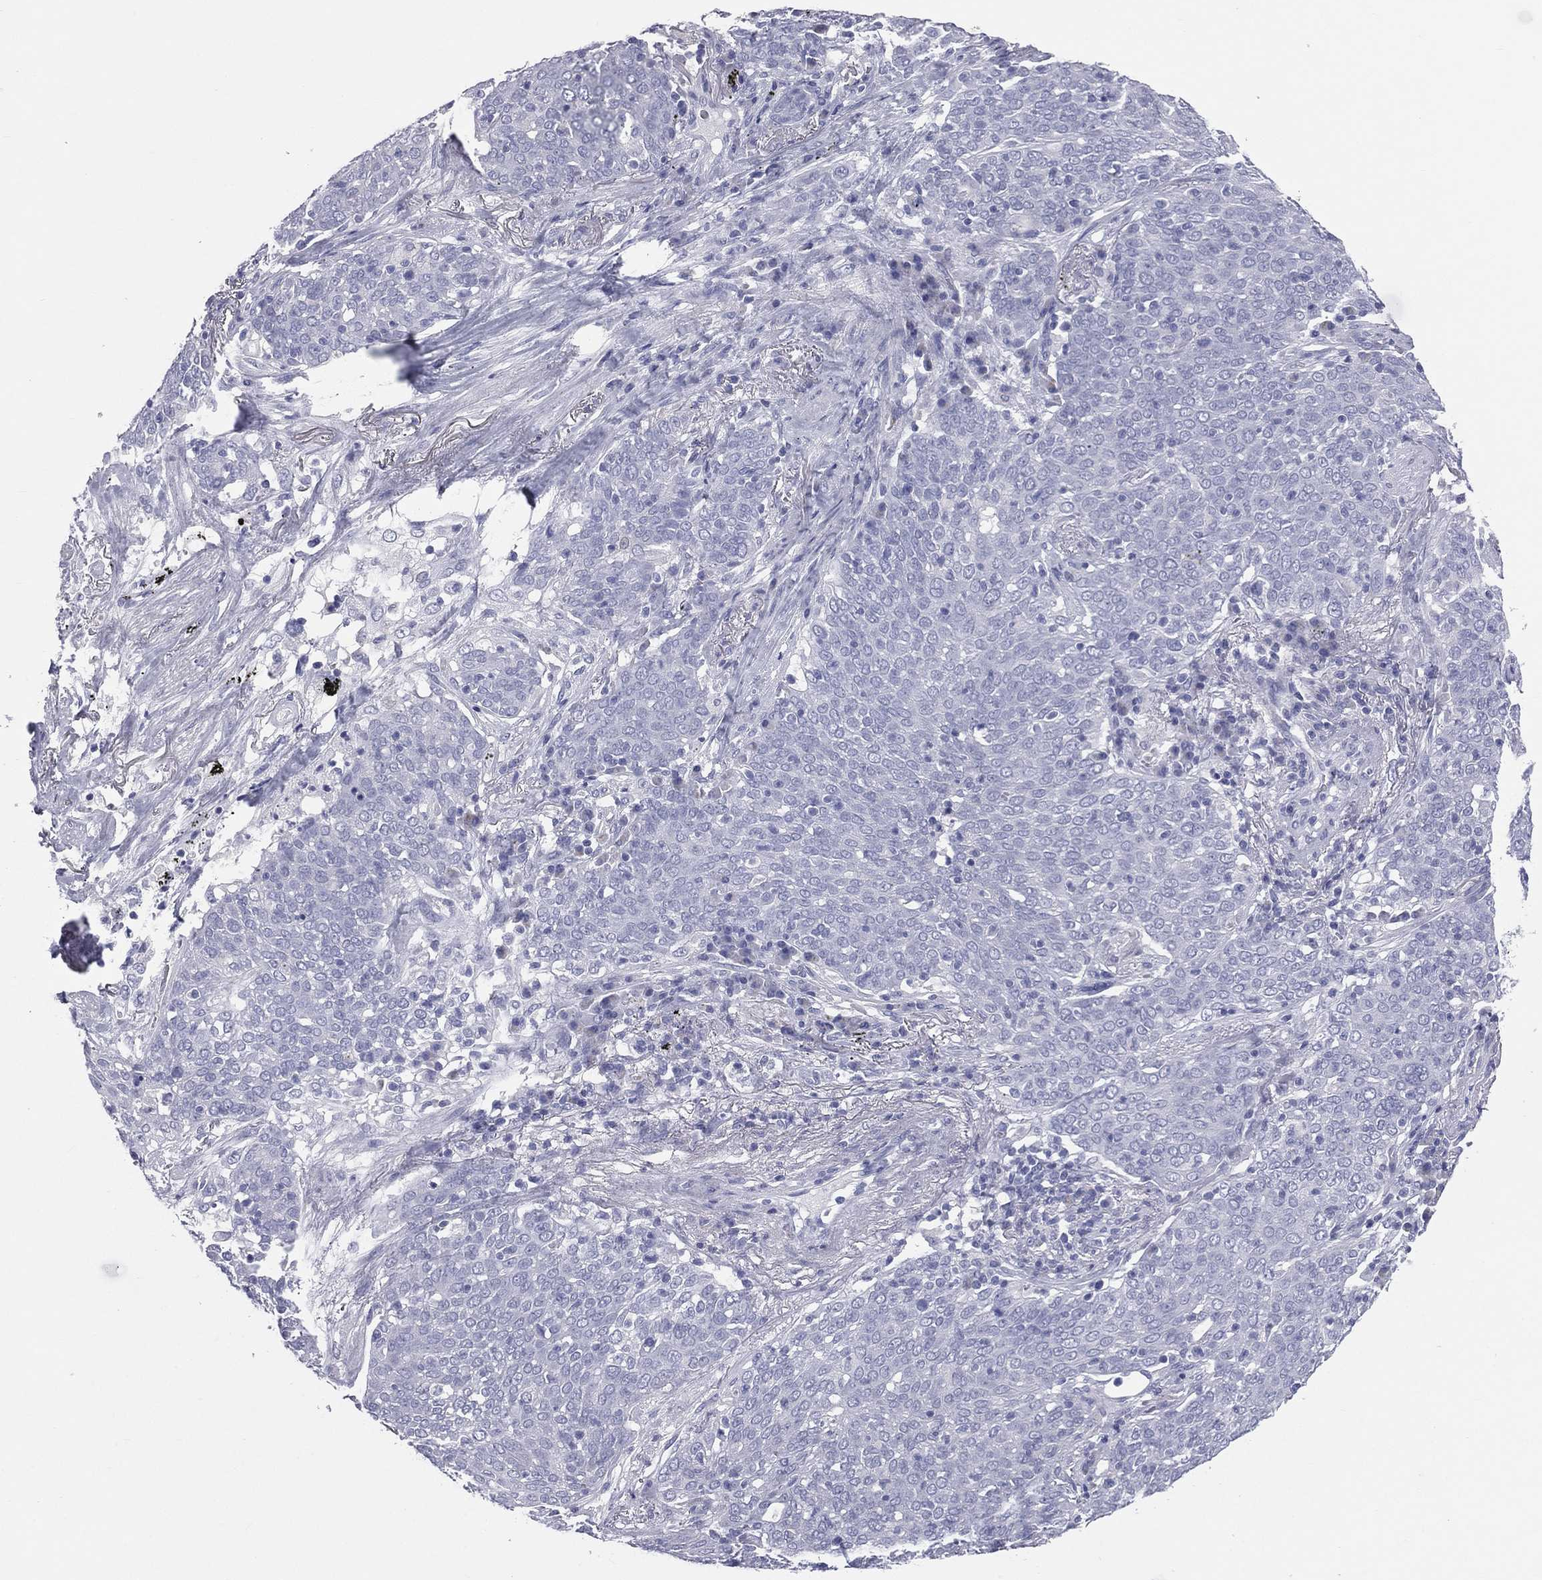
{"staining": {"intensity": "negative", "quantity": "none", "location": "none"}, "tissue": "lung cancer", "cell_type": "Tumor cells", "image_type": "cancer", "snomed": [{"axis": "morphology", "description": "Squamous cell carcinoma, NOS"}, {"axis": "topography", "description": "Lung"}], "caption": "Human lung squamous cell carcinoma stained for a protein using immunohistochemistry demonstrates no positivity in tumor cells.", "gene": "MLN", "patient": {"sex": "male", "age": 82}}